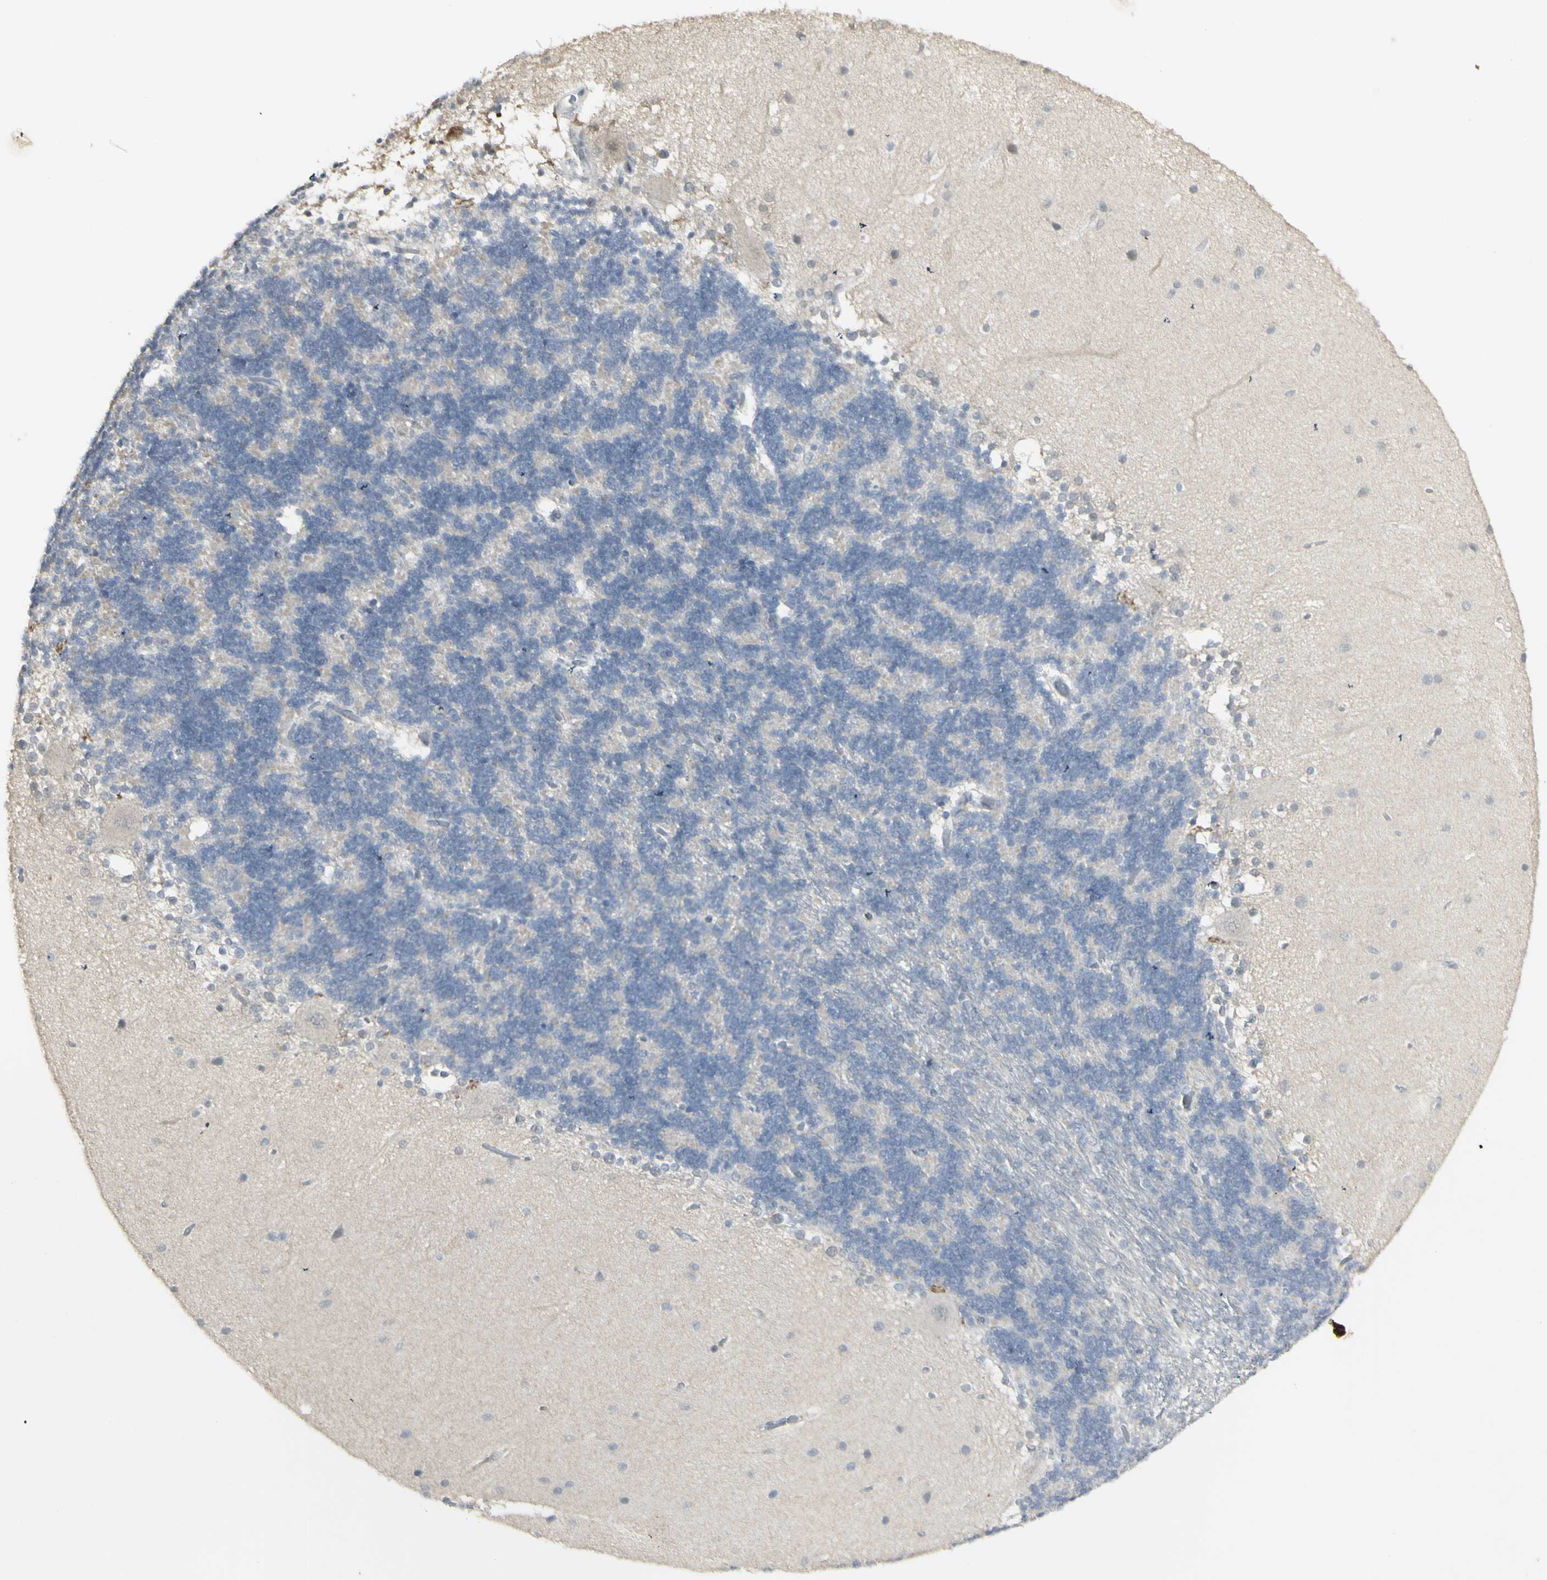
{"staining": {"intensity": "negative", "quantity": "none", "location": "none"}, "tissue": "cerebellum", "cell_type": "Cells in granular layer", "image_type": "normal", "snomed": [{"axis": "morphology", "description": "Normal tissue, NOS"}, {"axis": "topography", "description": "Cerebellum"}], "caption": "This is an IHC image of benign human cerebellum. There is no expression in cells in granular layer.", "gene": "C1orf116", "patient": {"sex": "female", "age": 54}}